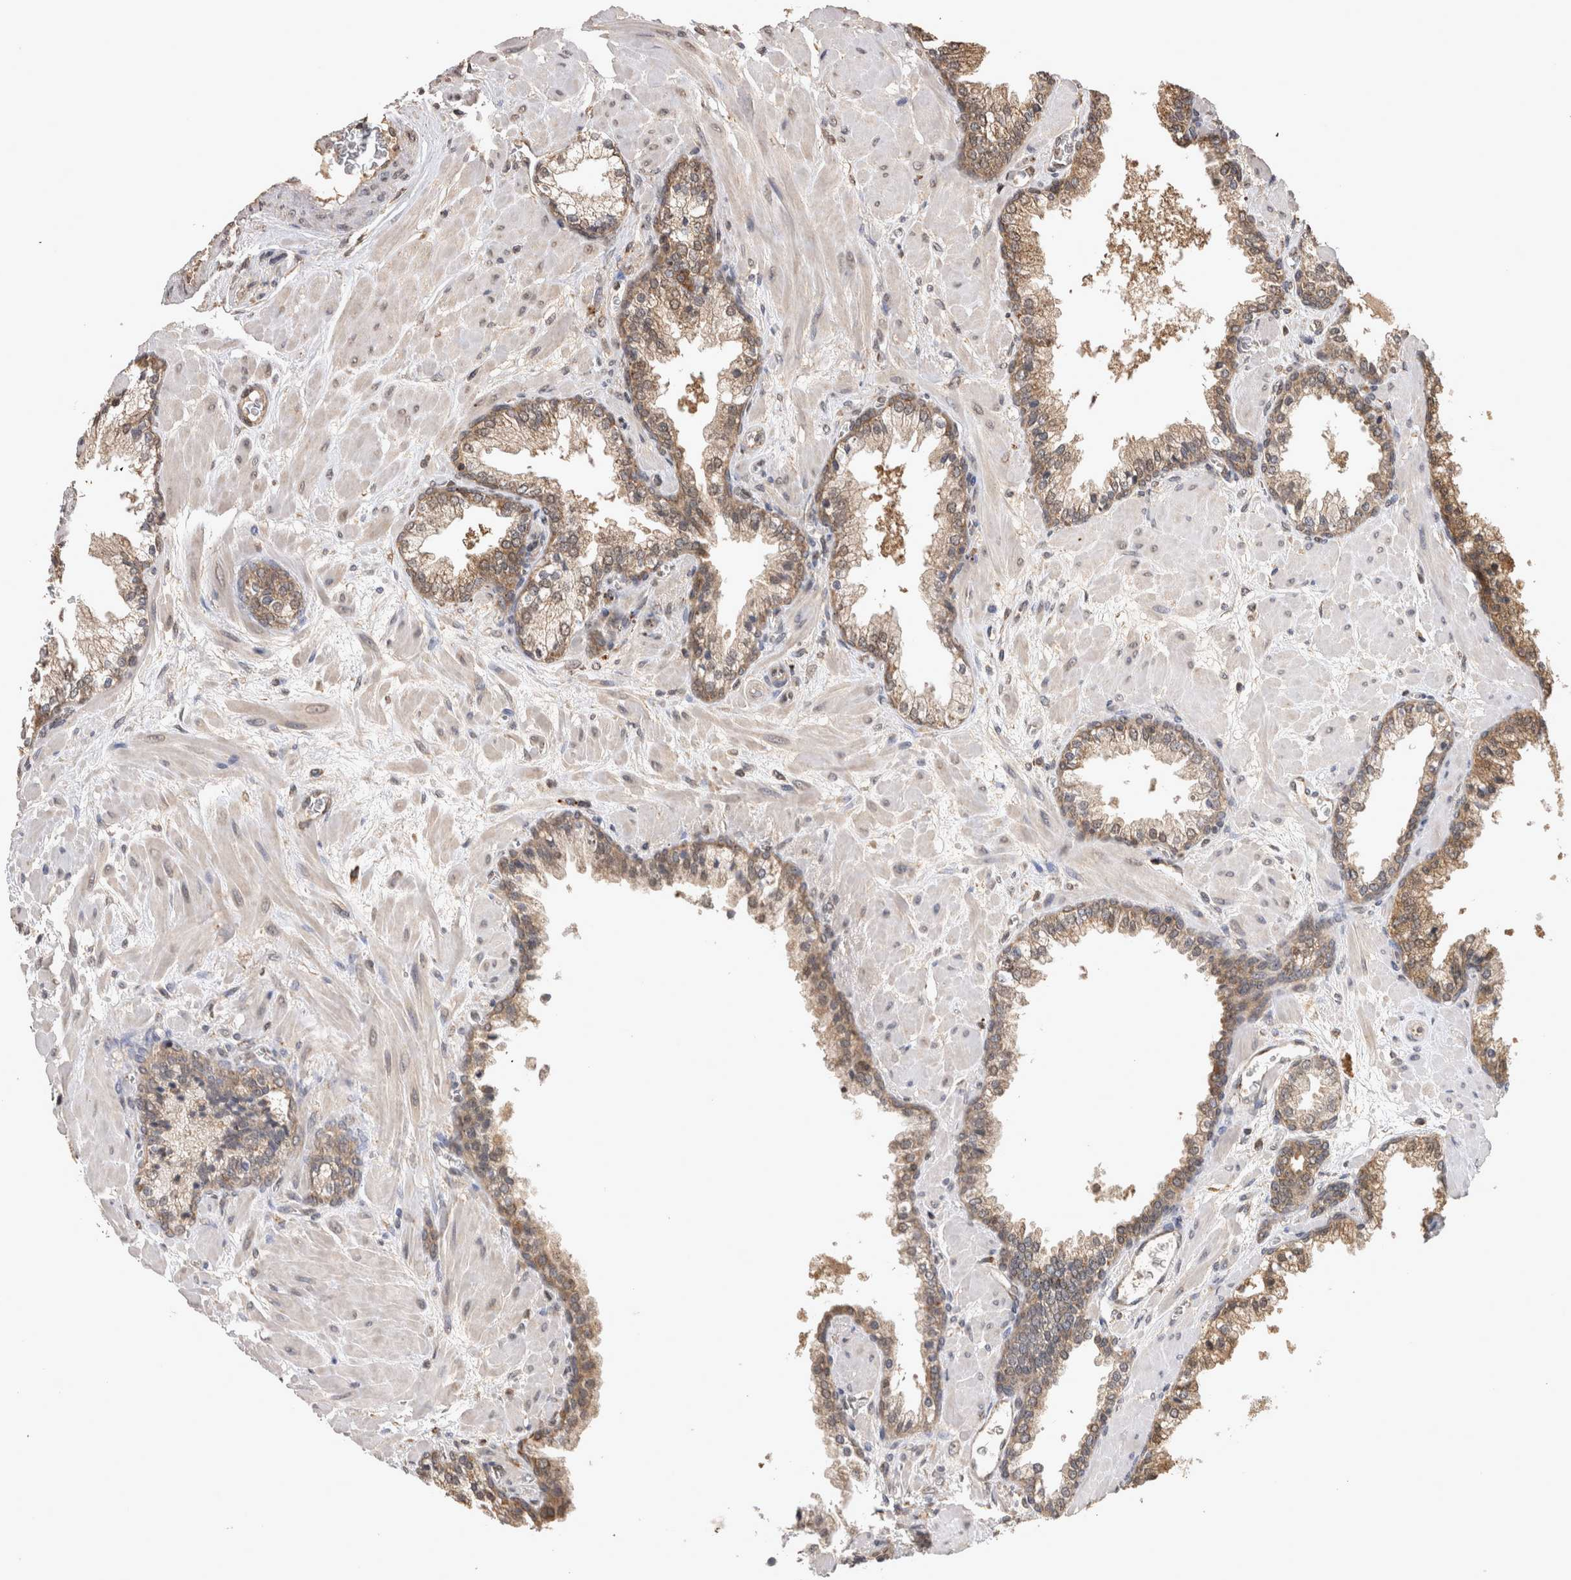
{"staining": {"intensity": "moderate", "quantity": "25%-75%", "location": "cytoplasmic/membranous"}, "tissue": "prostate cancer", "cell_type": "Tumor cells", "image_type": "cancer", "snomed": [{"axis": "morphology", "description": "Adenocarcinoma, Low grade"}, {"axis": "topography", "description": "Prostate"}], "caption": "Low-grade adenocarcinoma (prostate) stained for a protein (brown) displays moderate cytoplasmic/membranous positive staining in about 25%-75% of tumor cells.", "gene": "PREP", "patient": {"sex": "male", "age": 63}}